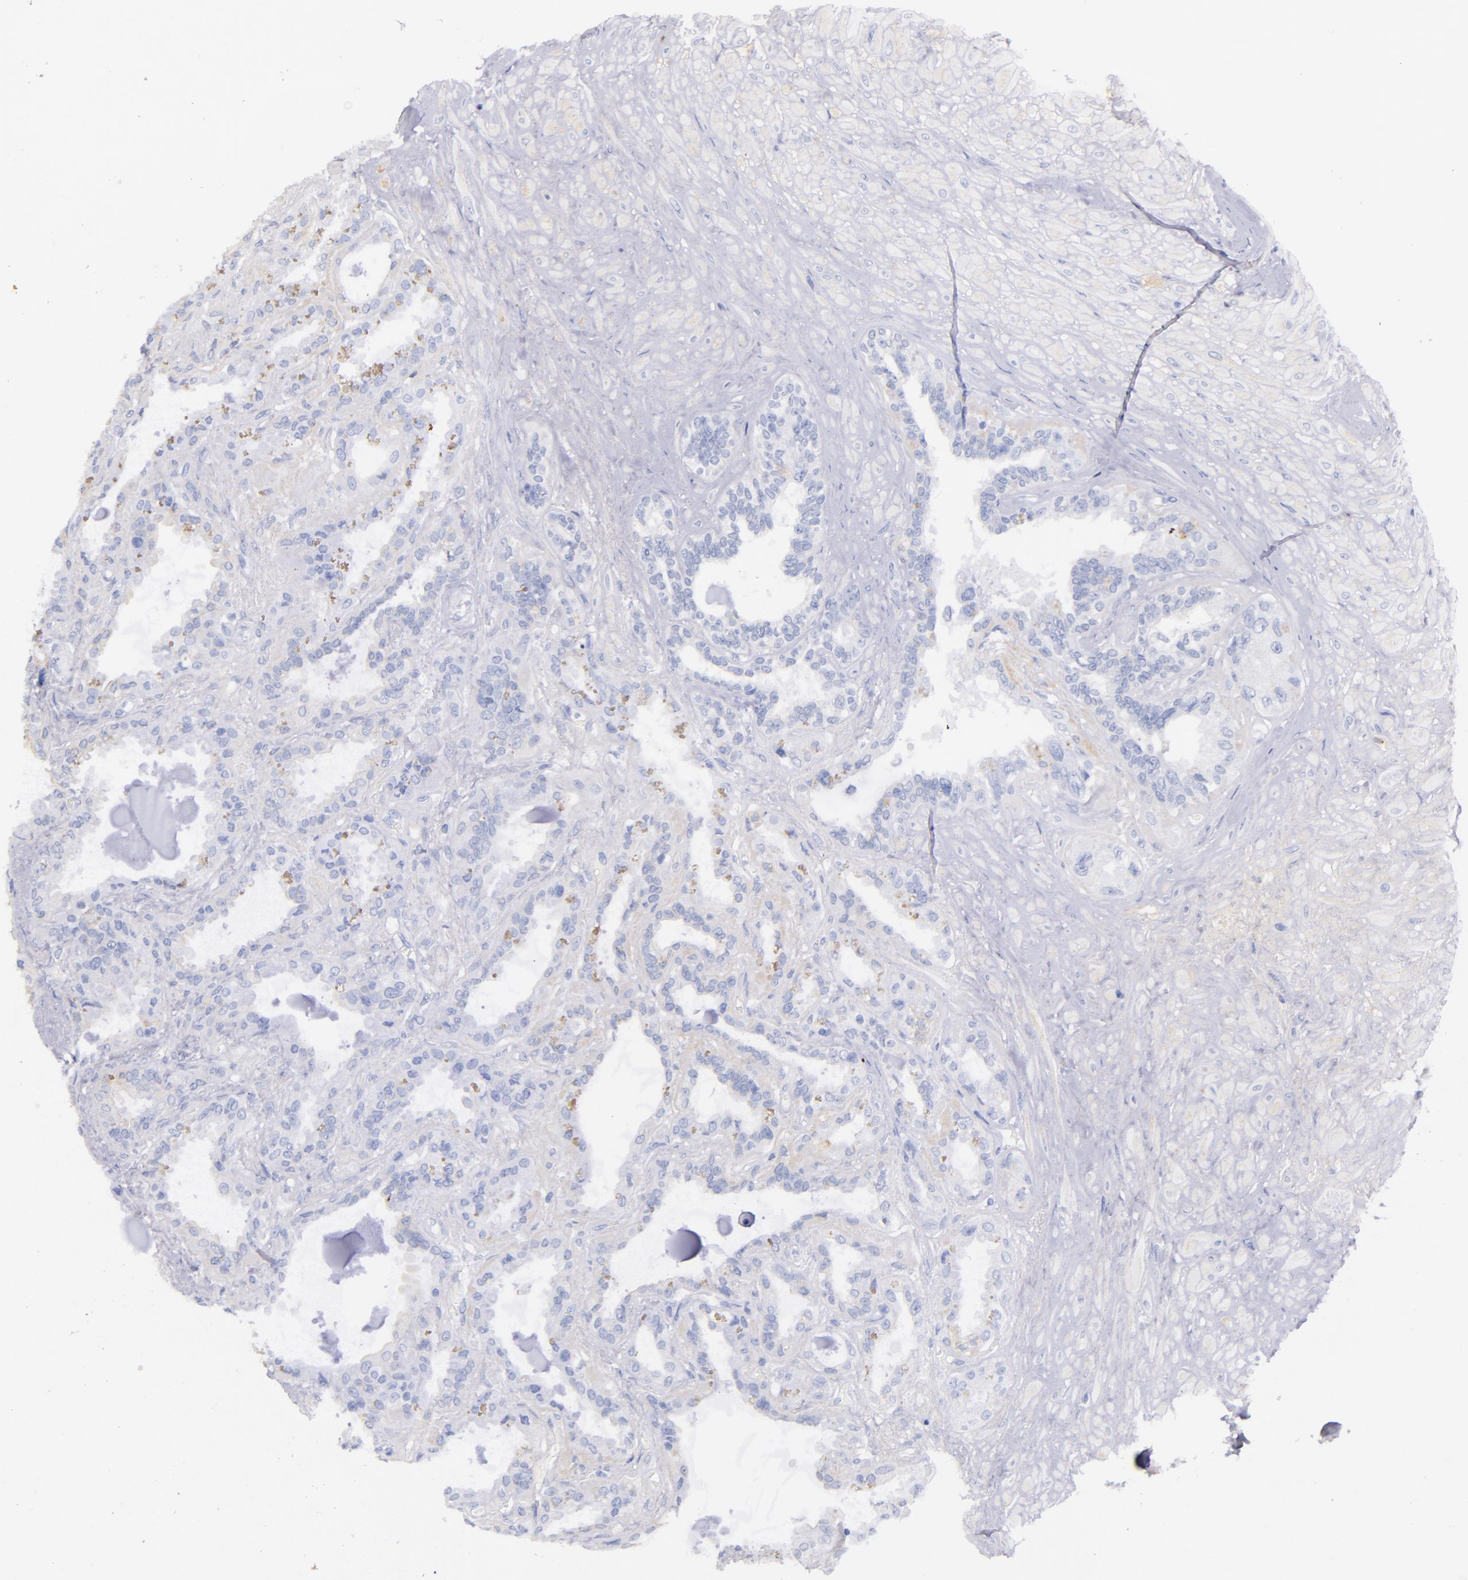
{"staining": {"intensity": "negative", "quantity": "none", "location": "none"}, "tissue": "seminal vesicle", "cell_type": "Glandular cells", "image_type": "normal", "snomed": [{"axis": "morphology", "description": "Normal tissue, NOS"}, {"axis": "morphology", "description": "Inflammation, NOS"}, {"axis": "topography", "description": "Urinary bladder"}, {"axis": "topography", "description": "Prostate"}, {"axis": "topography", "description": "Seminal veicle"}], "caption": "Protein analysis of normal seminal vesicle shows no significant positivity in glandular cells. Nuclei are stained in blue.", "gene": "KNG1", "patient": {"sex": "male", "age": 82}}